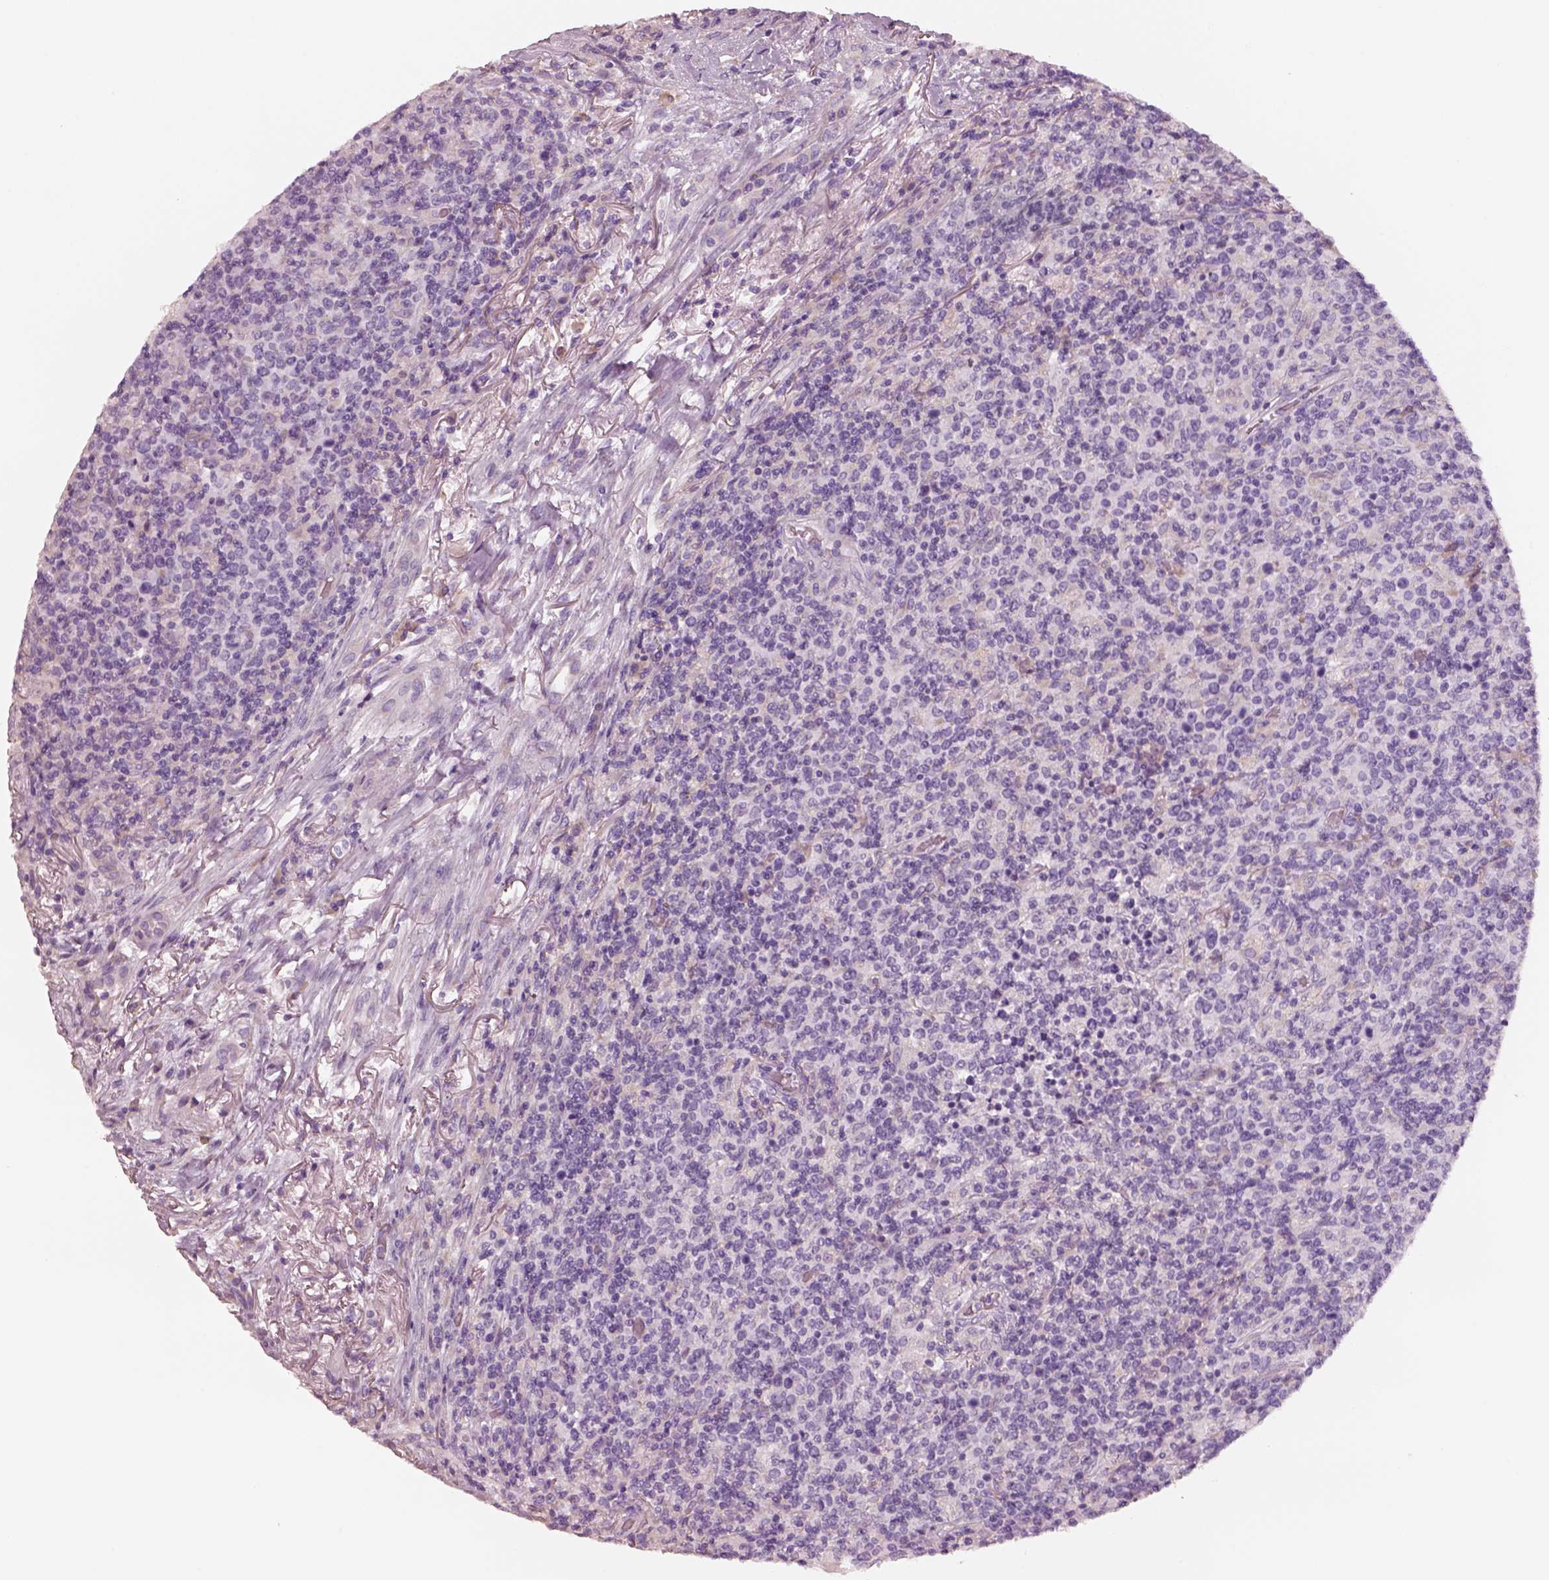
{"staining": {"intensity": "negative", "quantity": "none", "location": "none"}, "tissue": "lymphoma", "cell_type": "Tumor cells", "image_type": "cancer", "snomed": [{"axis": "morphology", "description": "Malignant lymphoma, non-Hodgkin's type, High grade"}, {"axis": "topography", "description": "Lung"}], "caption": "Tumor cells are negative for brown protein staining in lymphoma. The staining is performed using DAB brown chromogen with nuclei counter-stained in using hematoxylin.", "gene": "PNOC", "patient": {"sex": "male", "age": 79}}